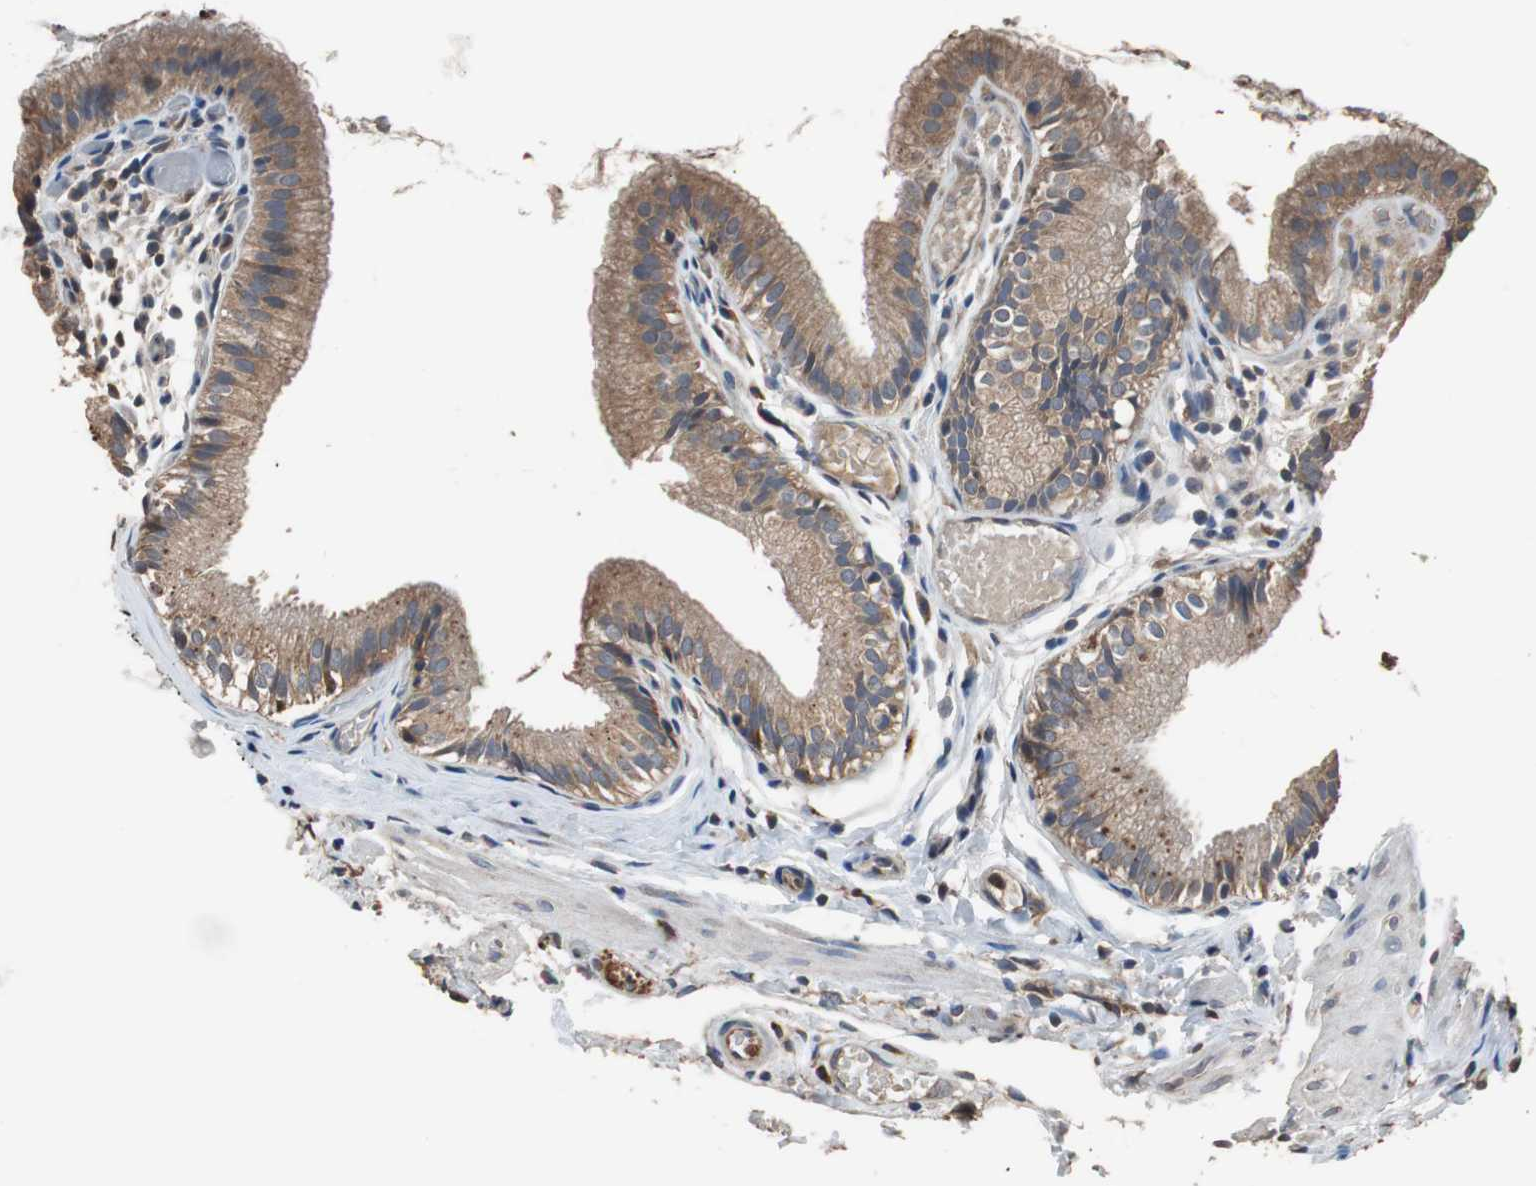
{"staining": {"intensity": "moderate", "quantity": ">75%", "location": "cytoplasmic/membranous"}, "tissue": "gallbladder", "cell_type": "Glandular cells", "image_type": "normal", "snomed": [{"axis": "morphology", "description": "Normal tissue, NOS"}, {"axis": "topography", "description": "Gallbladder"}], "caption": "Protein staining of unremarkable gallbladder demonstrates moderate cytoplasmic/membranous staining in approximately >75% of glandular cells. The protein is stained brown, and the nuclei are stained in blue (DAB IHC with brightfield microscopy, high magnification).", "gene": "SCIMP", "patient": {"sex": "female", "age": 26}}